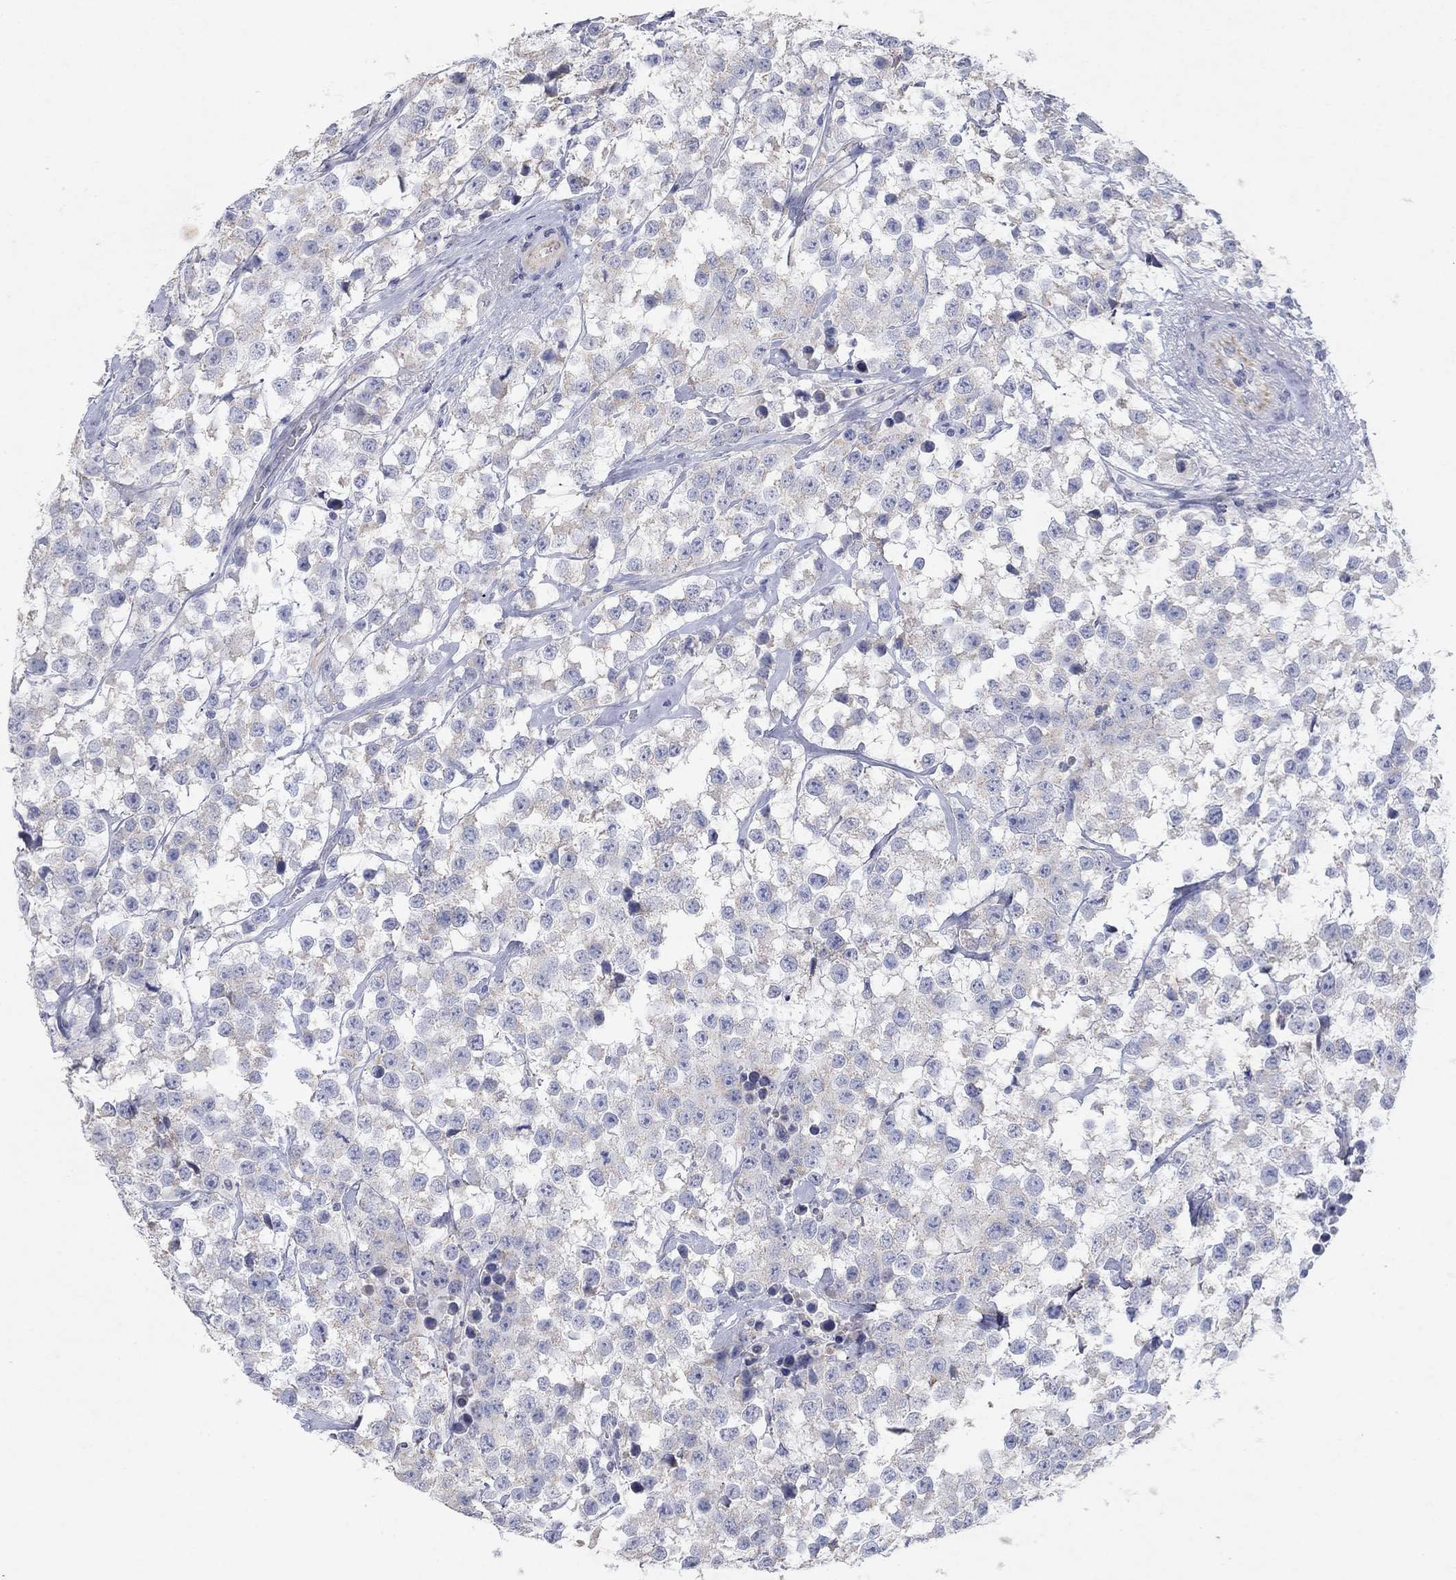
{"staining": {"intensity": "negative", "quantity": "none", "location": "none"}, "tissue": "testis cancer", "cell_type": "Tumor cells", "image_type": "cancer", "snomed": [{"axis": "morphology", "description": "Seminoma, NOS"}, {"axis": "topography", "description": "Testis"}], "caption": "Immunohistochemistry of testis cancer exhibits no positivity in tumor cells.", "gene": "KRT40", "patient": {"sex": "male", "age": 59}}